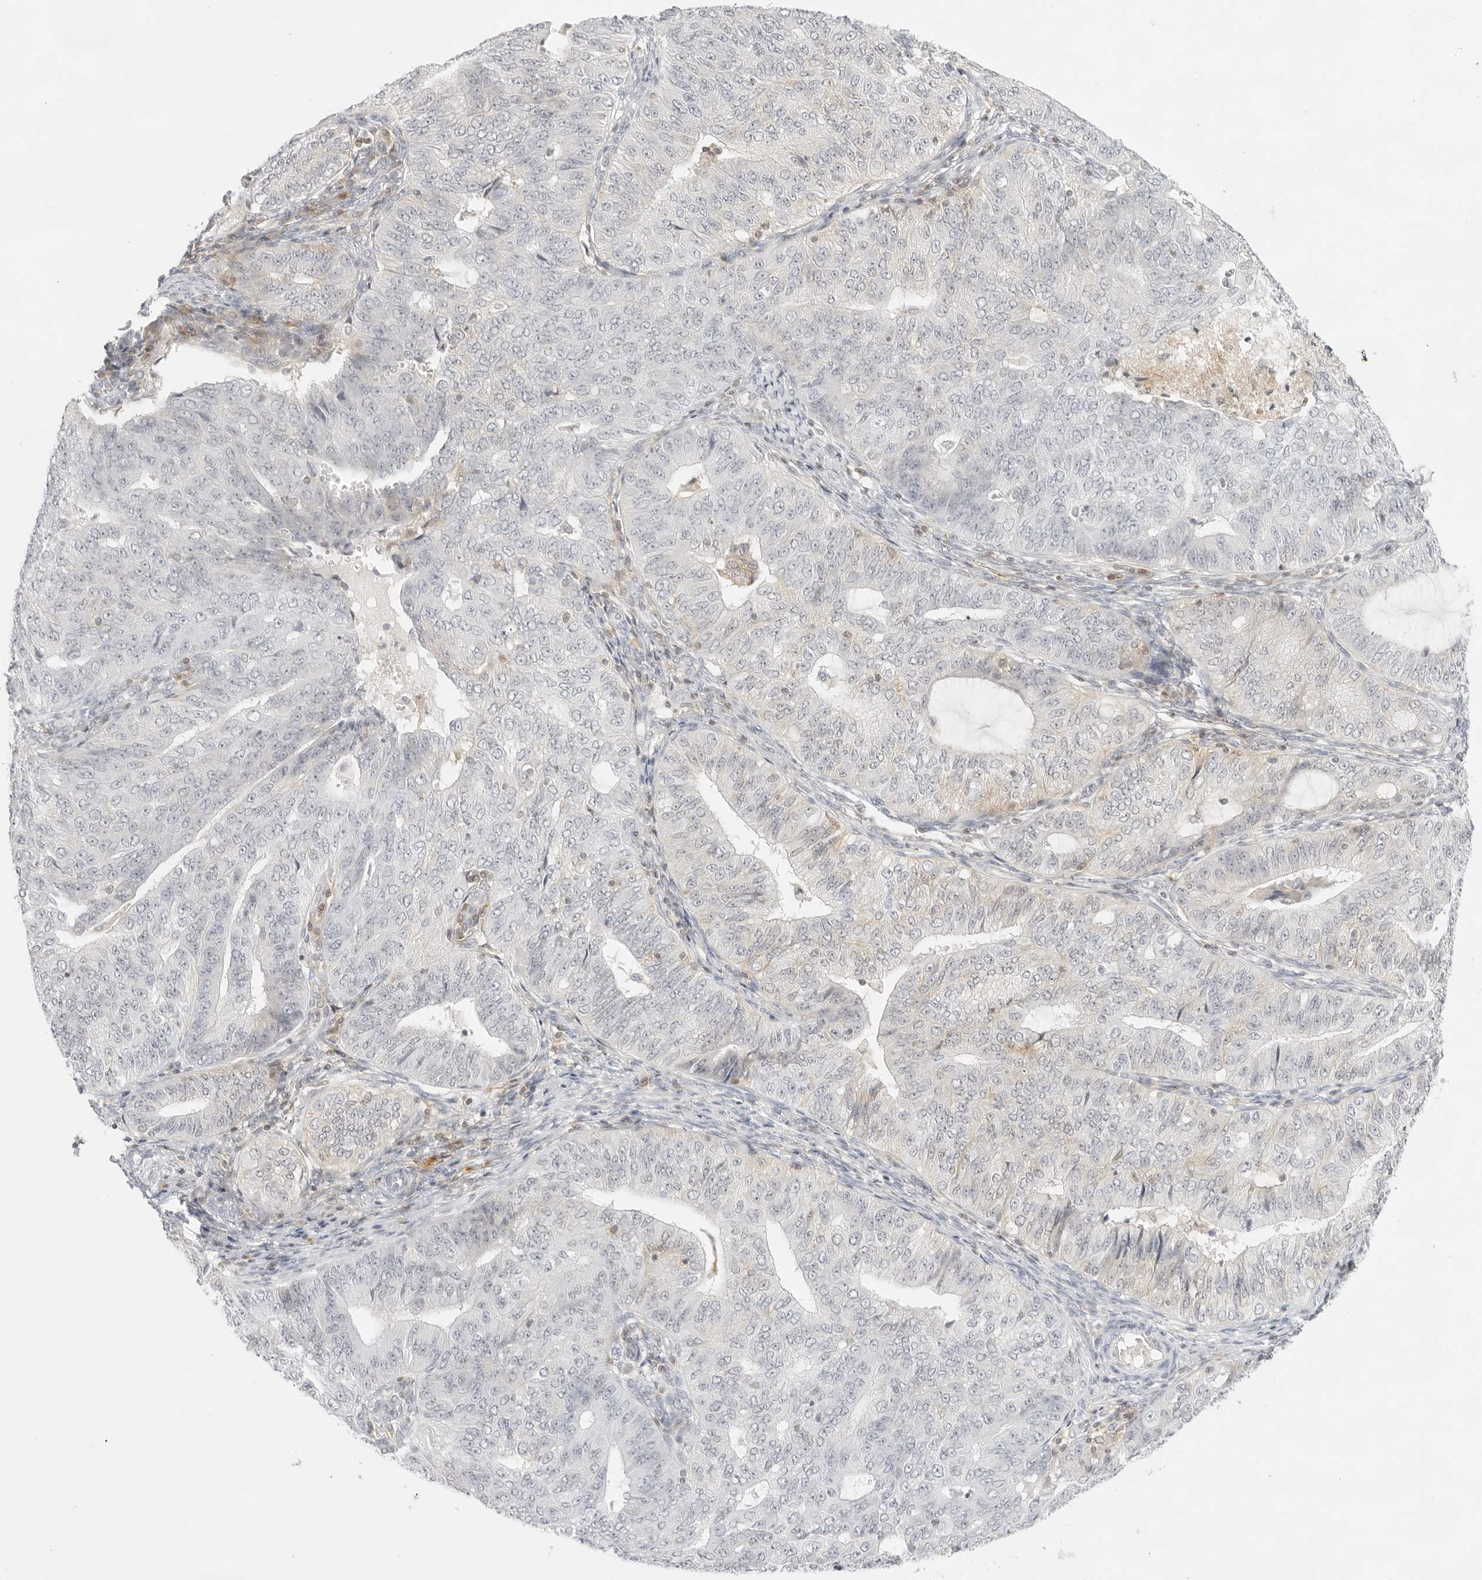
{"staining": {"intensity": "negative", "quantity": "none", "location": "none"}, "tissue": "endometrial cancer", "cell_type": "Tumor cells", "image_type": "cancer", "snomed": [{"axis": "morphology", "description": "Adenocarcinoma, NOS"}, {"axis": "topography", "description": "Endometrium"}], "caption": "High magnification brightfield microscopy of endometrial adenocarcinoma stained with DAB (brown) and counterstained with hematoxylin (blue): tumor cells show no significant expression.", "gene": "TNFRSF14", "patient": {"sex": "female", "age": 32}}